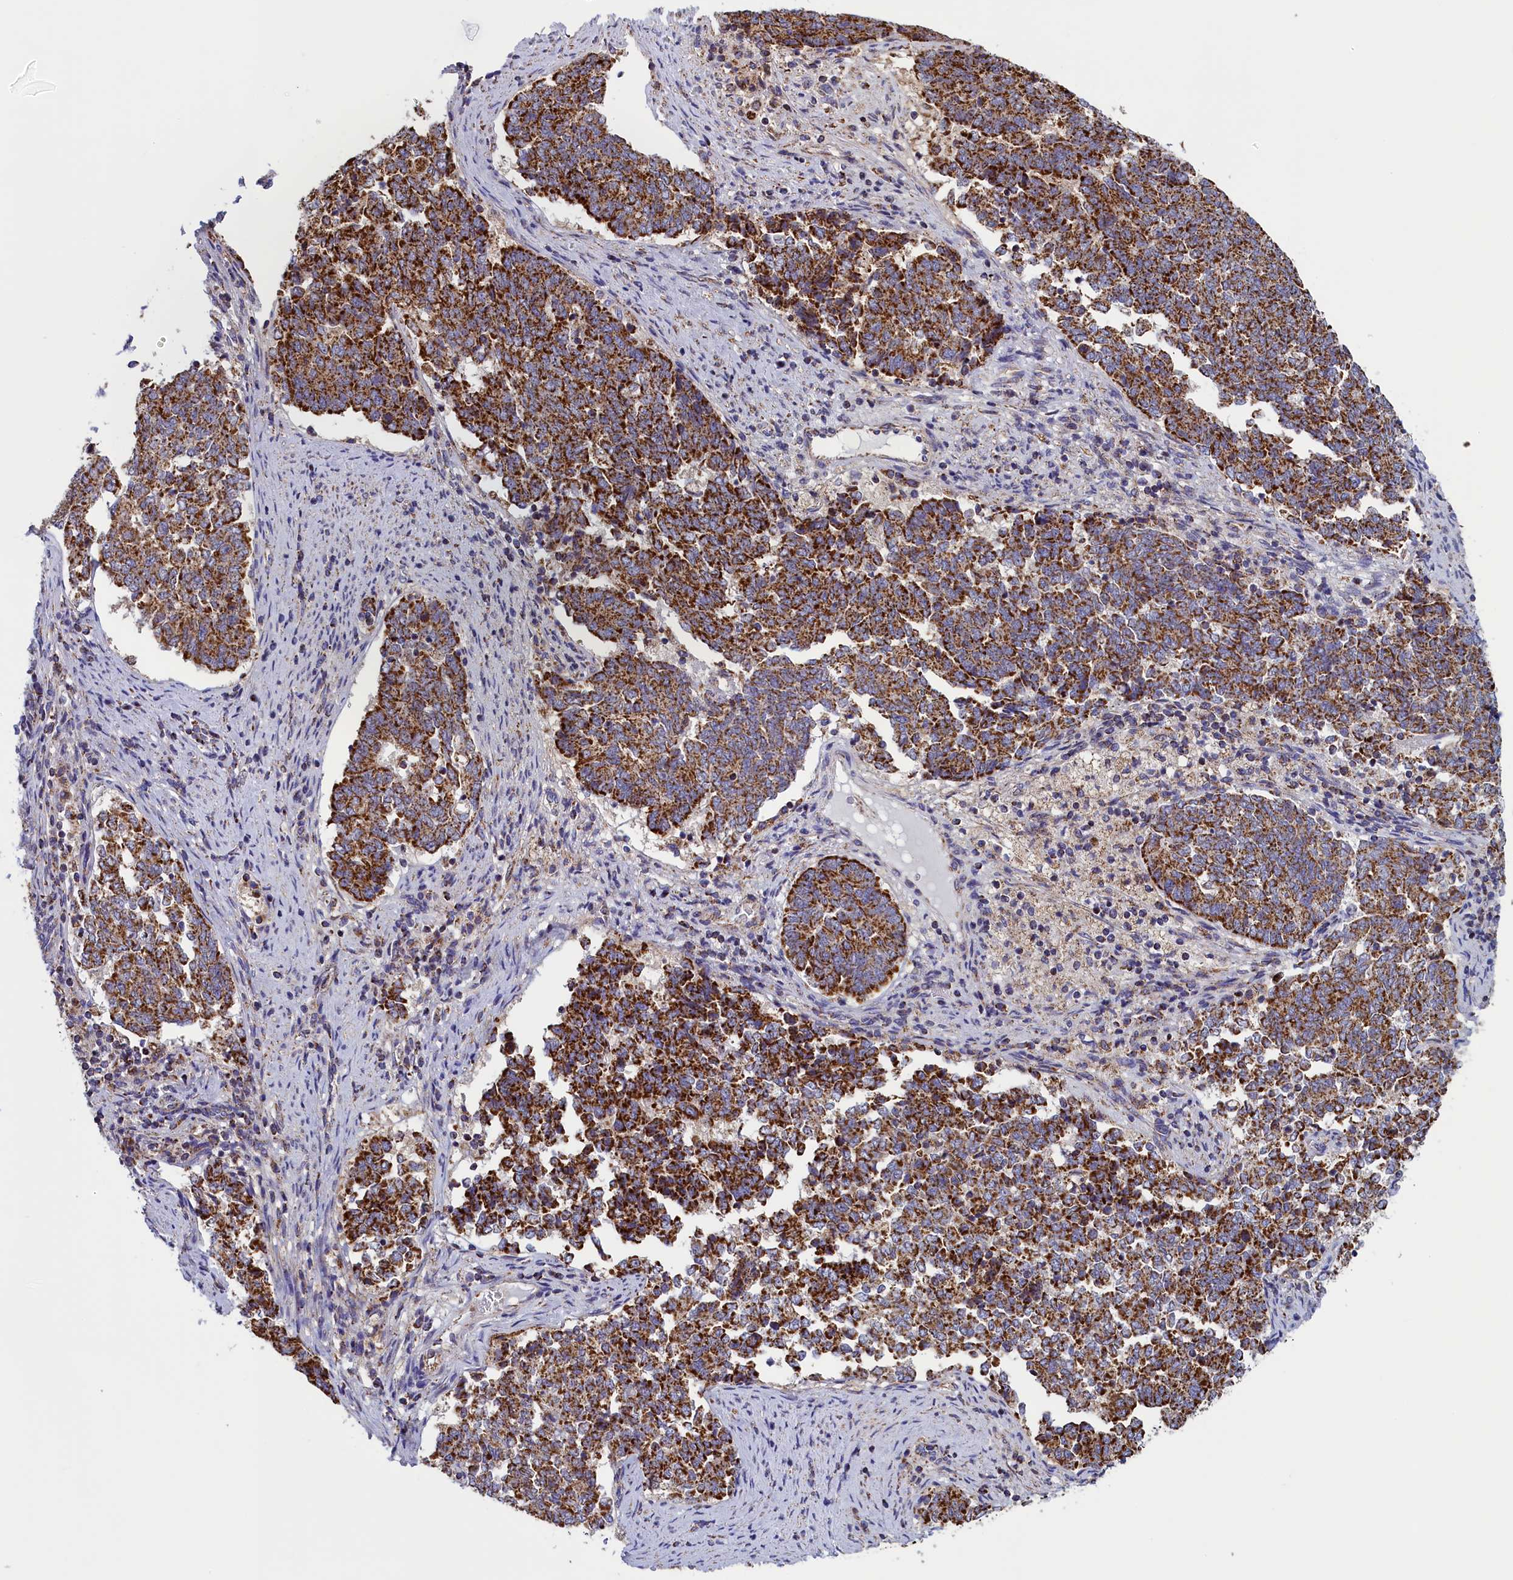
{"staining": {"intensity": "strong", "quantity": ">75%", "location": "cytoplasmic/membranous"}, "tissue": "endometrial cancer", "cell_type": "Tumor cells", "image_type": "cancer", "snomed": [{"axis": "morphology", "description": "Adenocarcinoma, NOS"}, {"axis": "topography", "description": "Endometrium"}], "caption": "An IHC photomicrograph of neoplastic tissue is shown. Protein staining in brown labels strong cytoplasmic/membranous positivity in endometrial adenocarcinoma within tumor cells.", "gene": "IFT122", "patient": {"sex": "female", "age": 80}}